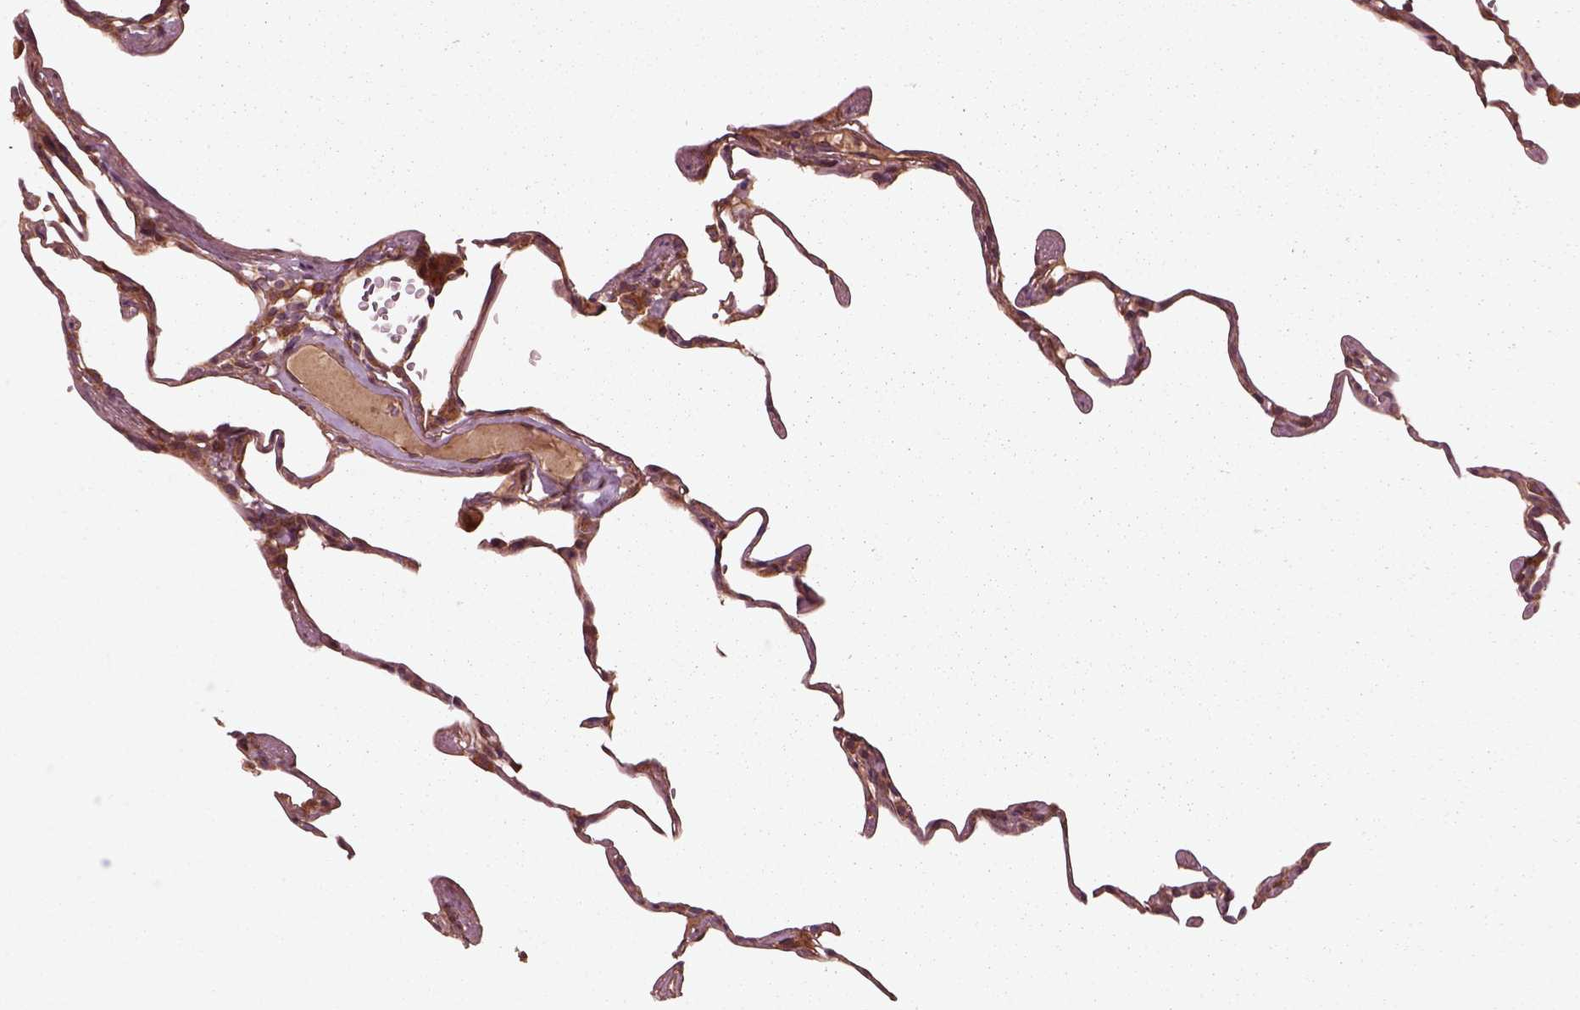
{"staining": {"intensity": "moderate", "quantity": "25%-75%", "location": "cytoplasmic/membranous"}, "tissue": "lung", "cell_type": "Alveolar cells", "image_type": "normal", "snomed": [{"axis": "morphology", "description": "Normal tissue, NOS"}, {"axis": "topography", "description": "Lung"}], "caption": "Immunohistochemistry histopathology image of normal lung: human lung stained using immunohistochemistry (IHC) shows medium levels of moderate protein expression localized specifically in the cytoplasmic/membranous of alveolar cells, appearing as a cytoplasmic/membranous brown color.", "gene": "PIK3R2", "patient": {"sex": "female", "age": 57}}